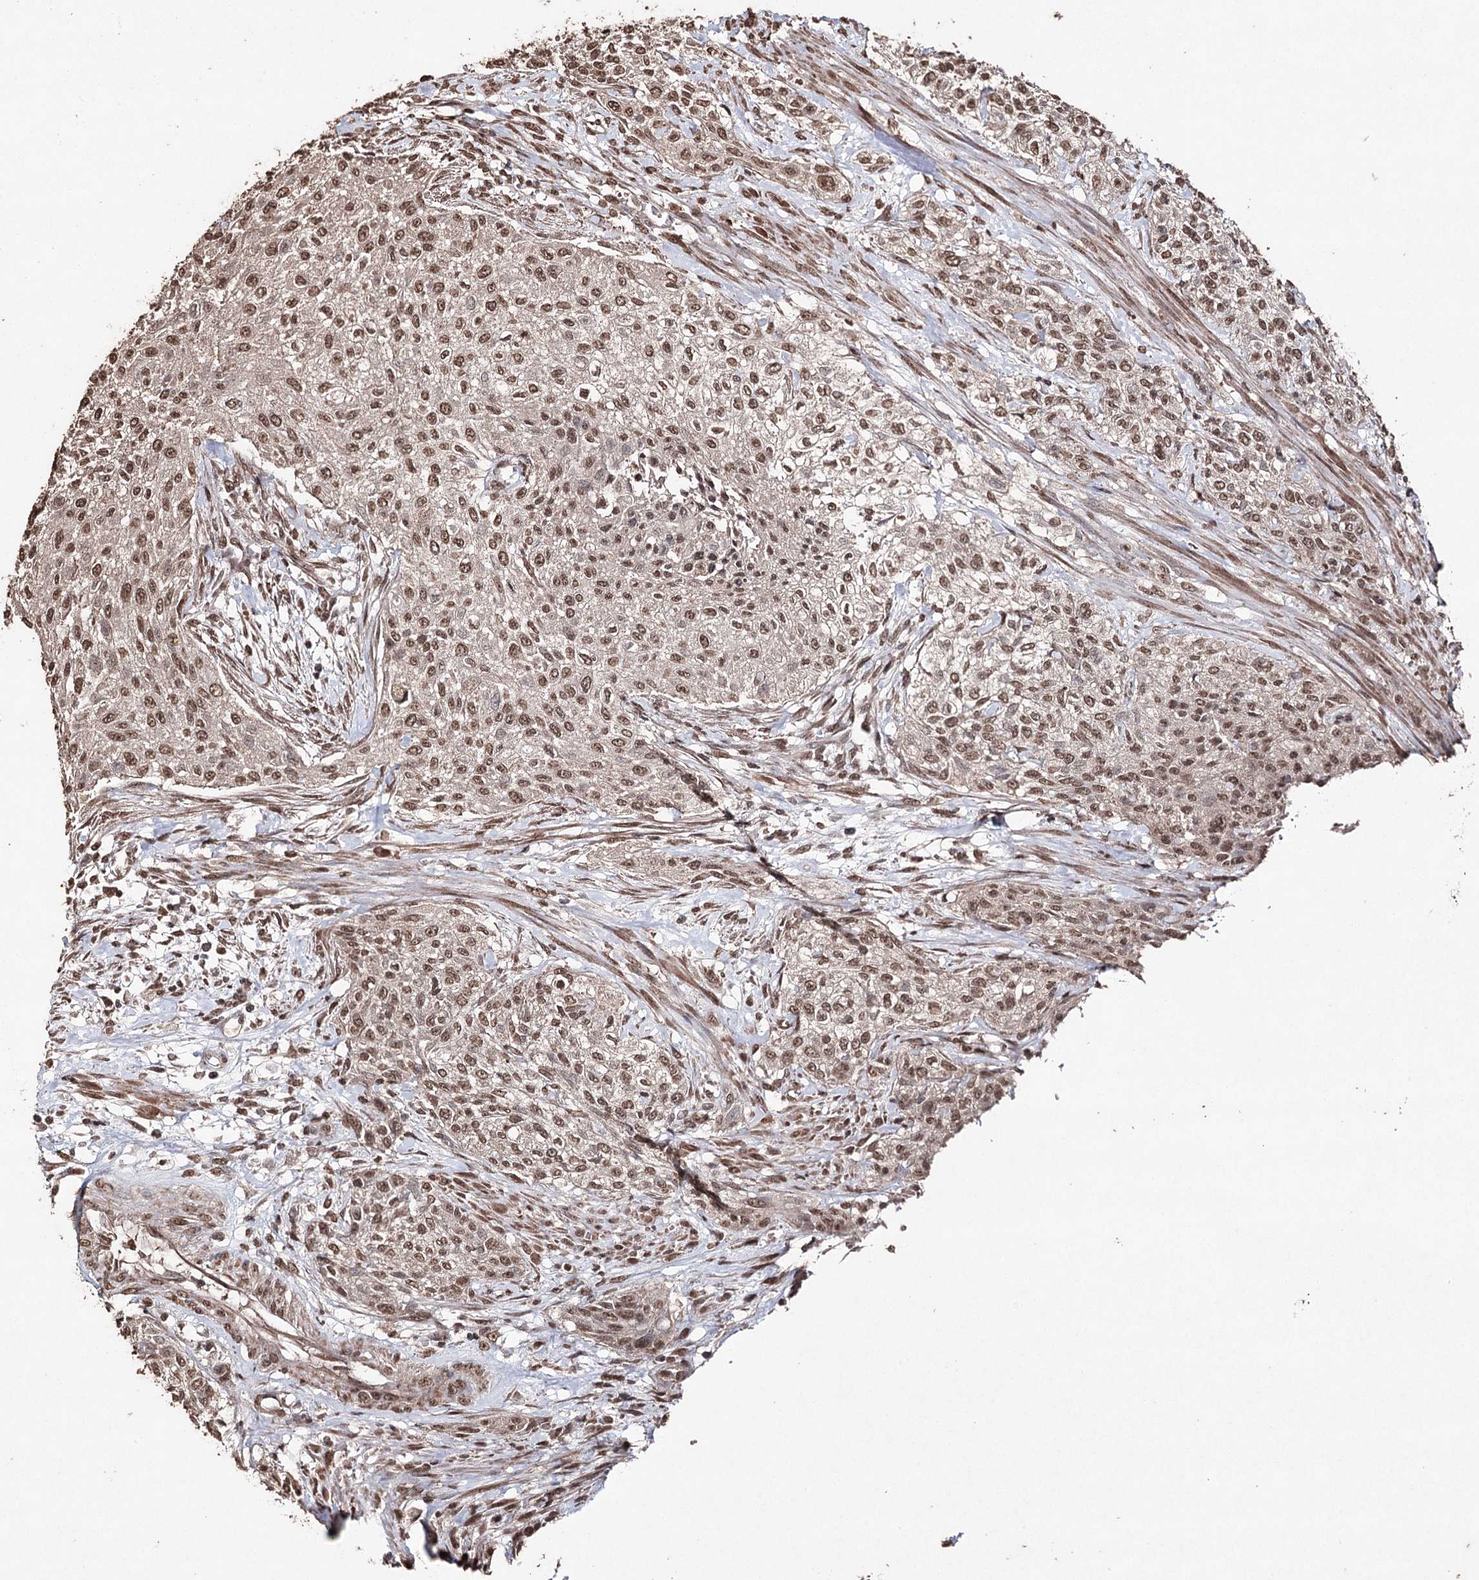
{"staining": {"intensity": "moderate", "quantity": ">75%", "location": "nuclear"}, "tissue": "urothelial cancer", "cell_type": "Tumor cells", "image_type": "cancer", "snomed": [{"axis": "morphology", "description": "Normal tissue, NOS"}, {"axis": "morphology", "description": "Urothelial carcinoma, NOS"}, {"axis": "topography", "description": "Urinary bladder"}, {"axis": "topography", "description": "Peripheral nerve tissue"}], "caption": "IHC staining of urothelial cancer, which reveals medium levels of moderate nuclear expression in approximately >75% of tumor cells indicating moderate nuclear protein positivity. The staining was performed using DAB (3,3'-diaminobenzidine) (brown) for protein detection and nuclei were counterstained in hematoxylin (blue).", "gene": "ATG14", "patient": {"sex": "male", "age": 35}}